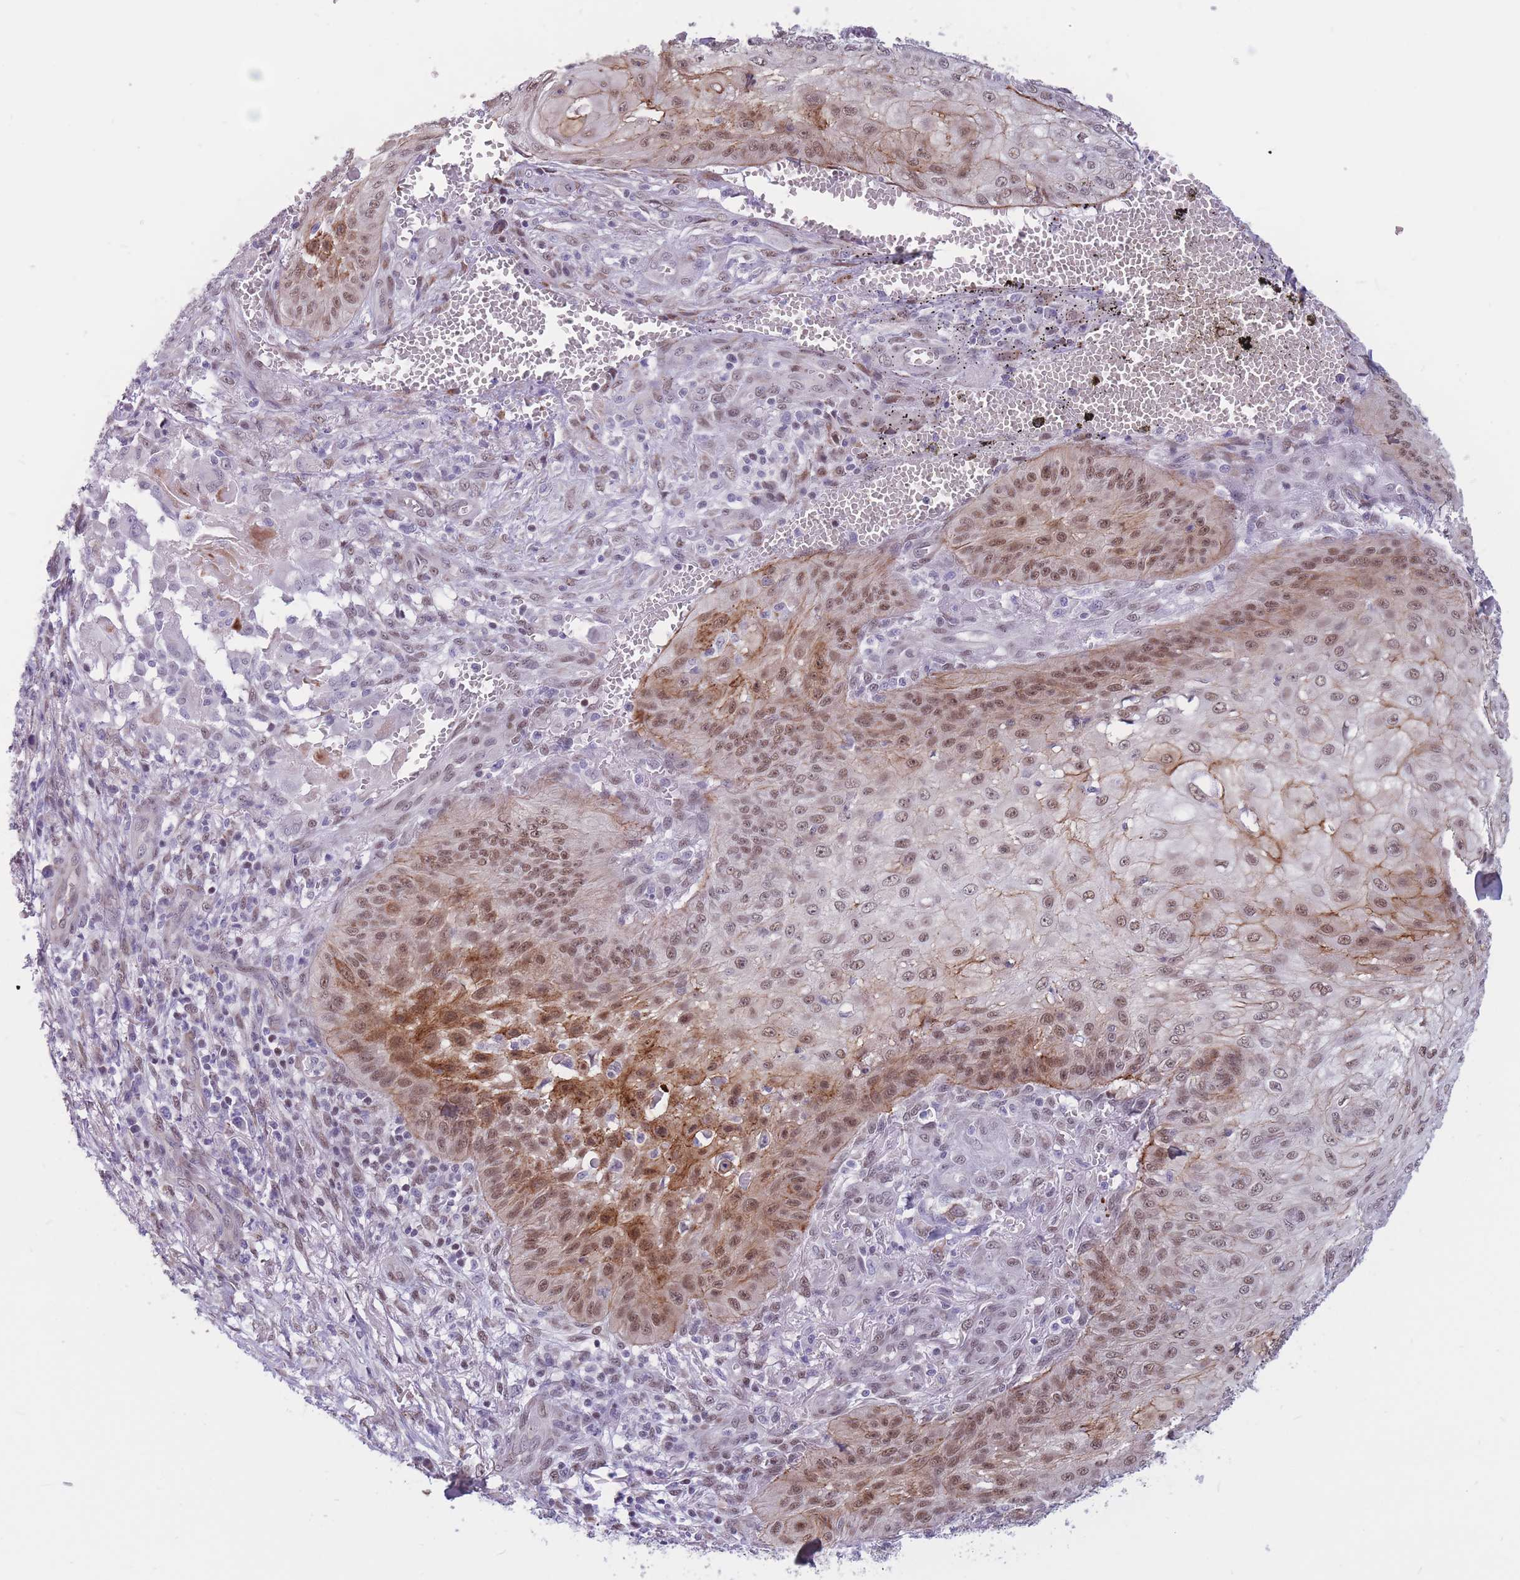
{"staining": {"intensity": "moderate", "quantity": "25%-75%", "location": "cytoplasmic/membranous,nuclear"}, "tissue": "skin cancer", "cell_type": "Tumor cells", "image_type": "cancer", "snomed": [{"axis": "morphology", "description": "Squamous cell carcinoma, NOS"}, {"axis": "topography", "description": "Skin"}], "caption": "IHC of skin squamous cell carcinoma exhibits medium levels of moderate cytoplasmic/membranous and nuclear staining in about 25%-75% of tumor cells.", "gene": "BCL9L", "patient": {"sex": "male", "age": 70}}